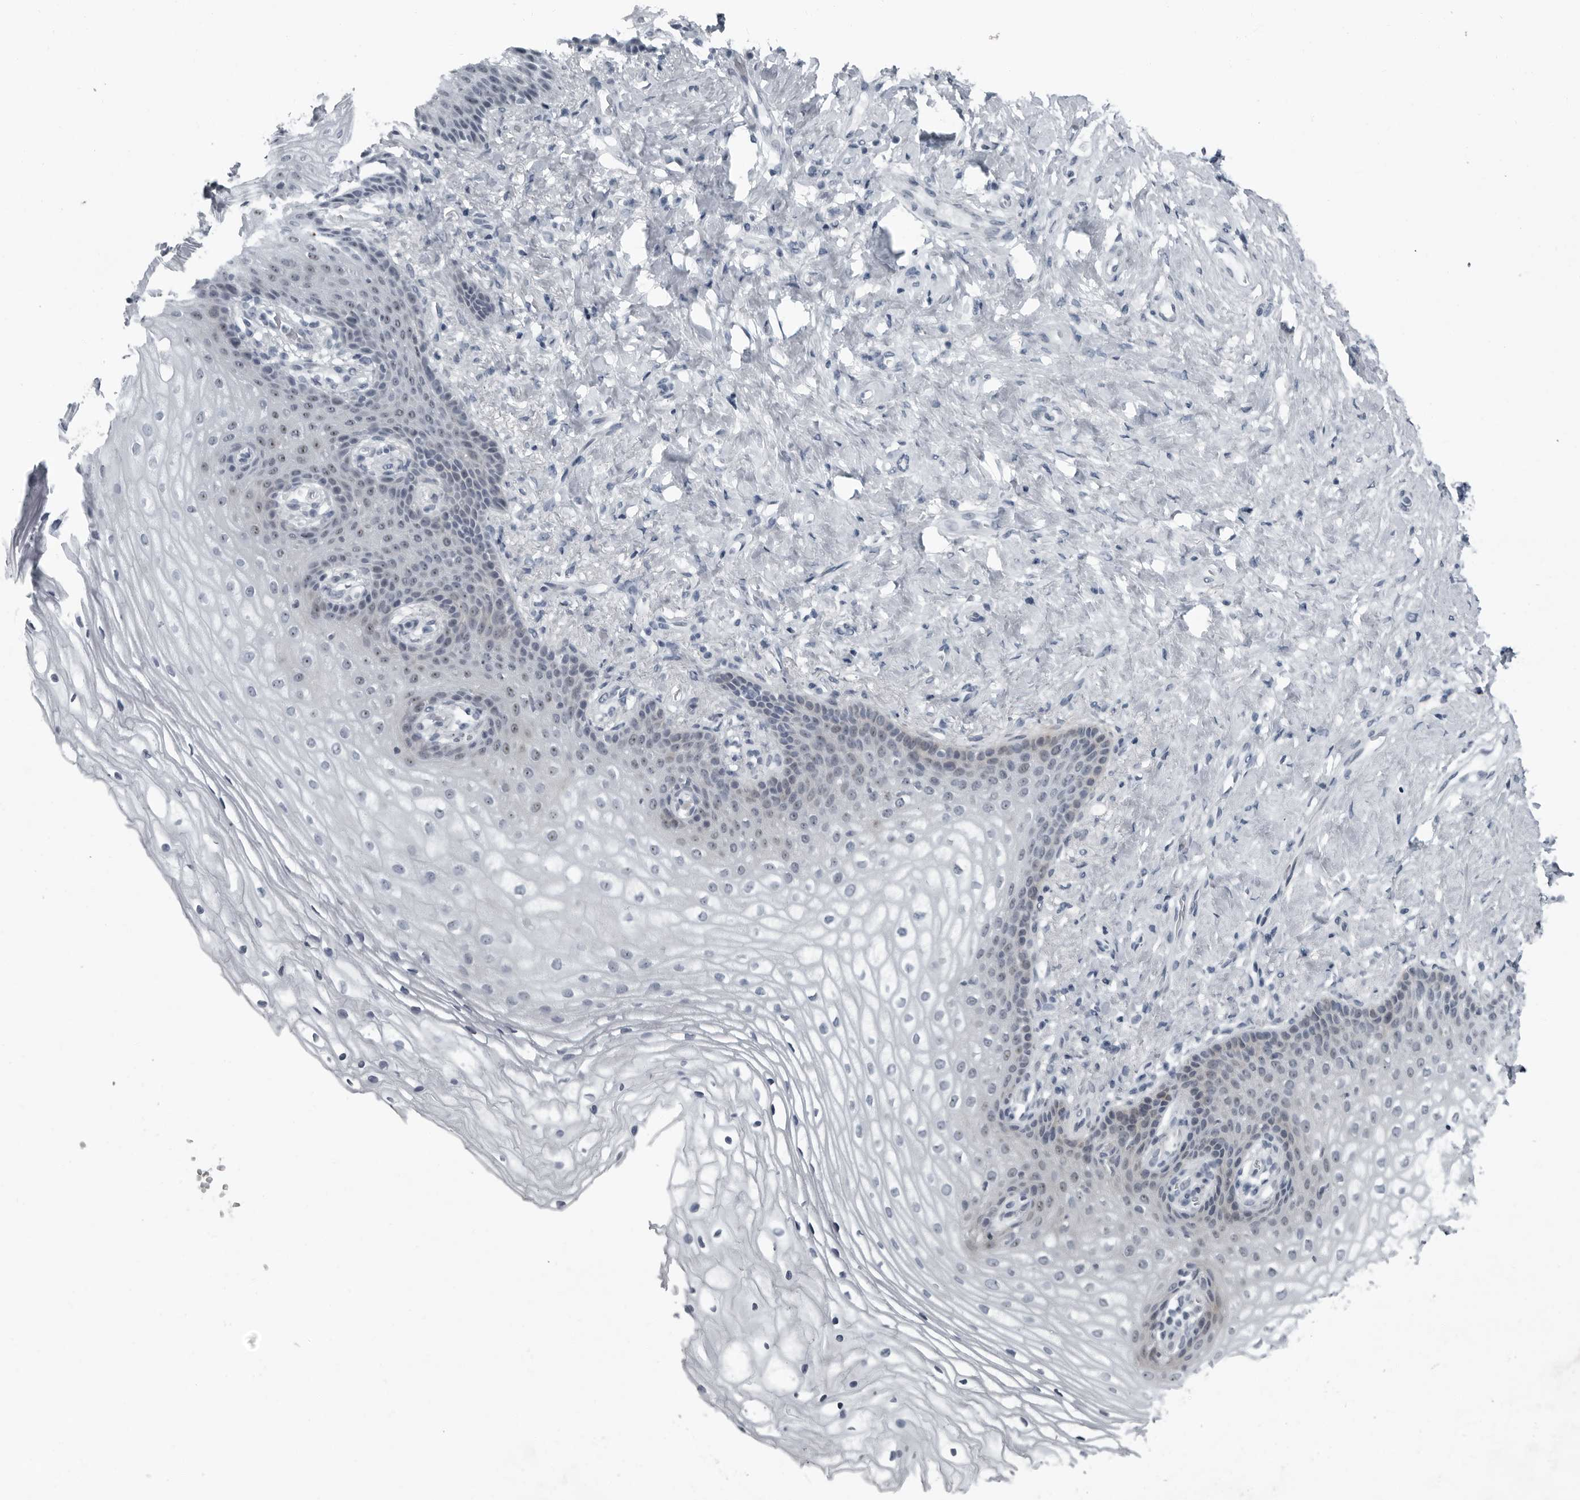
{"staining": {"intensity": "moderate", "quantity": "<25%", "location": "nuclear"}, "tissue": "vagina", "cell_type": "Squamous epithelial cells", "image_type": "normal", "snomed": [{"axis": "morphology", "description": "Normal tissue, NOS"}, {"axis": "topography", "description": "Vagina"}], "caption": "Immunohistochemical staining of unremarkable human vagina demonstrates moderate nuclear protein staining in approximately <25% of squamous epithelial cells. (Brightfield microscopy of DAB IHC at high magnification).", "gene": "PDCD11", "patient": {"sex": "female", "age": 60}}